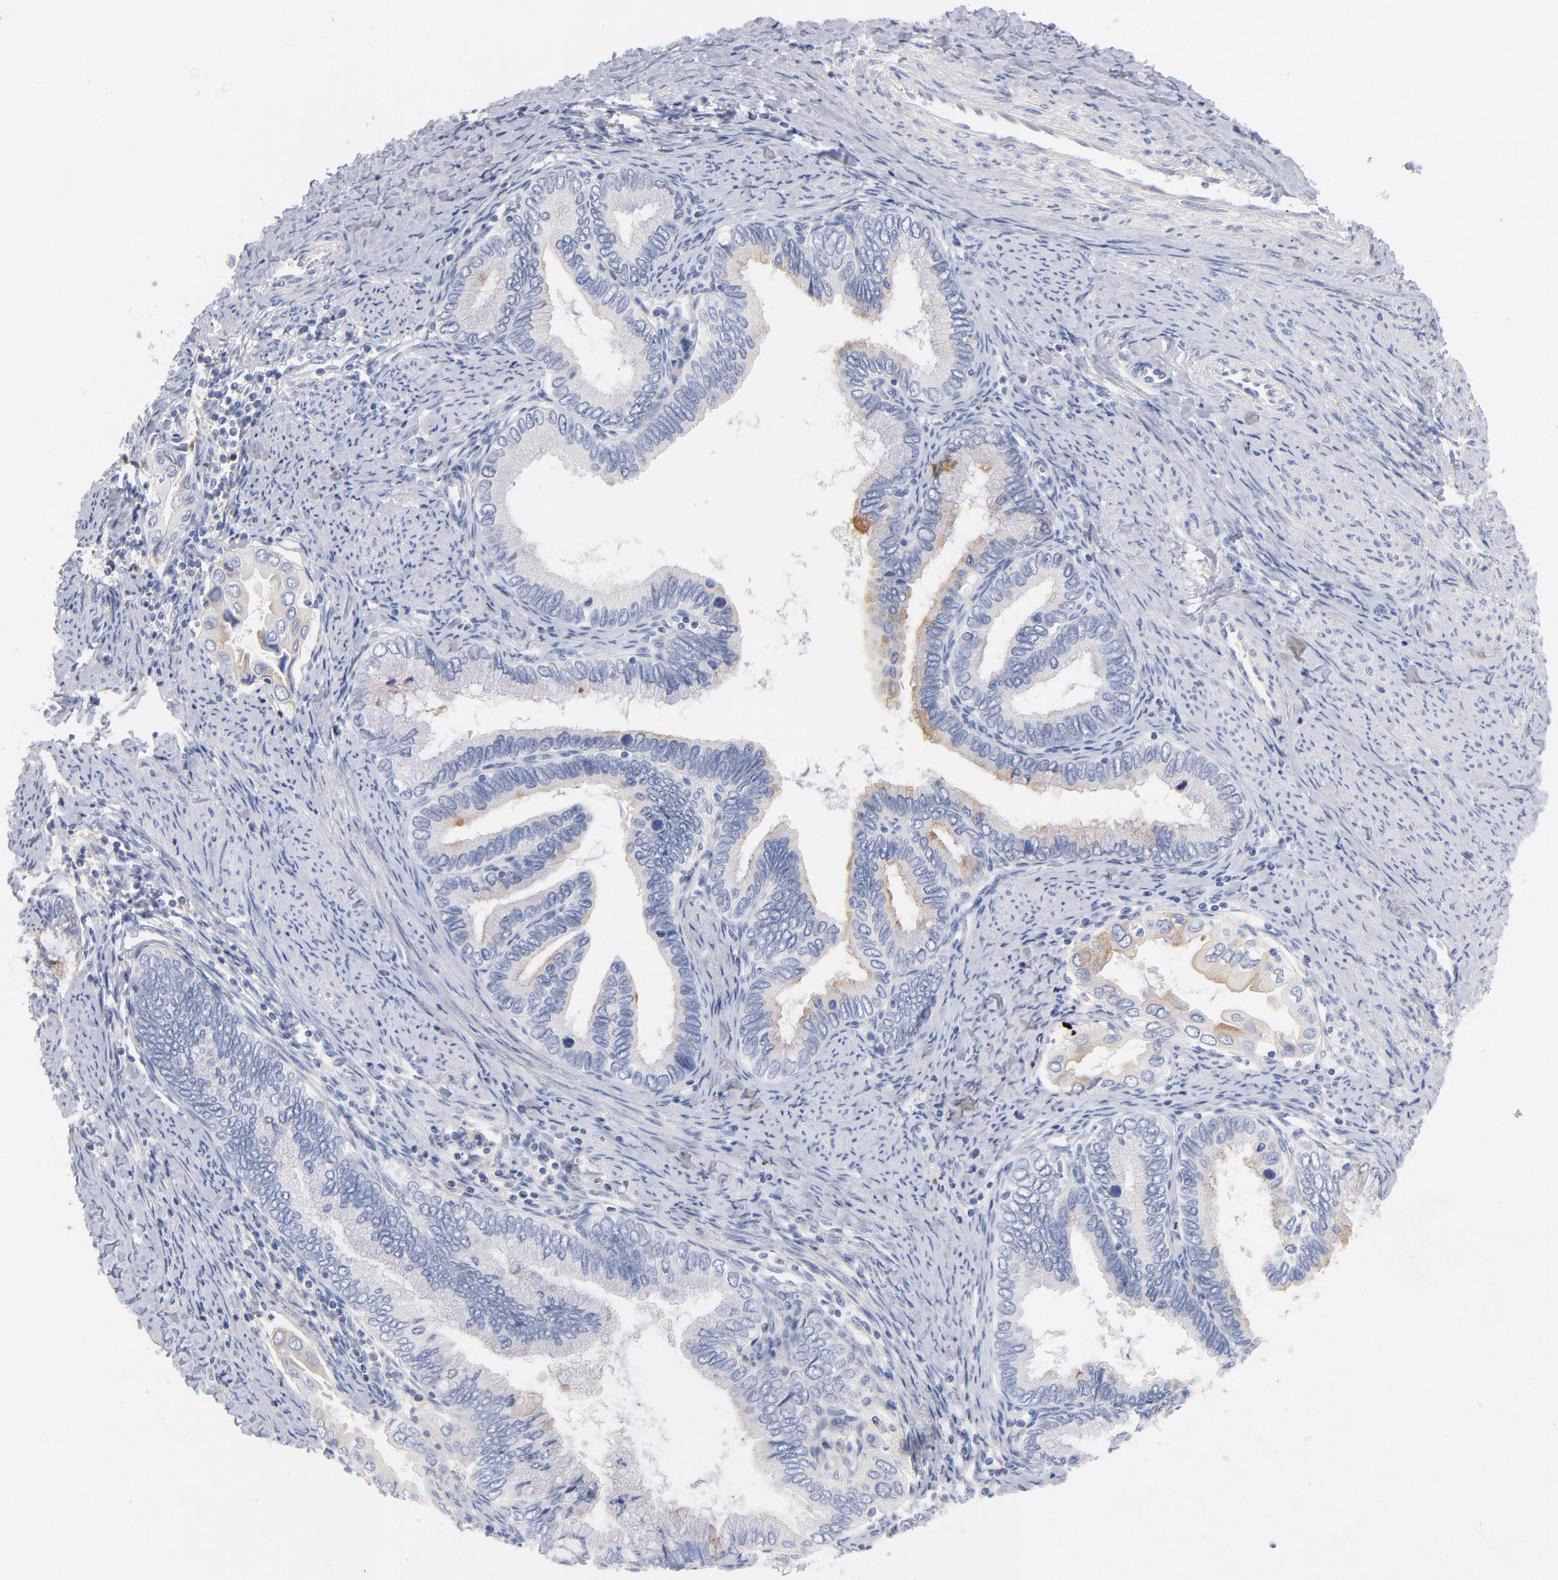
{"staining": {"intensity": "negative", "quantity": "none", "location": "none"}, "tissue": "cervical cancer", "cell_type": "Tumor cells", "image_type": "cancer", "snomed": [{"axis": "morphology", "description": "Adenocarcinoma, NOS"}, {"axis": "topography", "description": "Cervix"}], "caption": "Histopathology image shows no significant protein staining in tumor cells of adenocarcinoma (cervical).", "gene": "C3", "patient": {"sex": "female", "age": 49}}